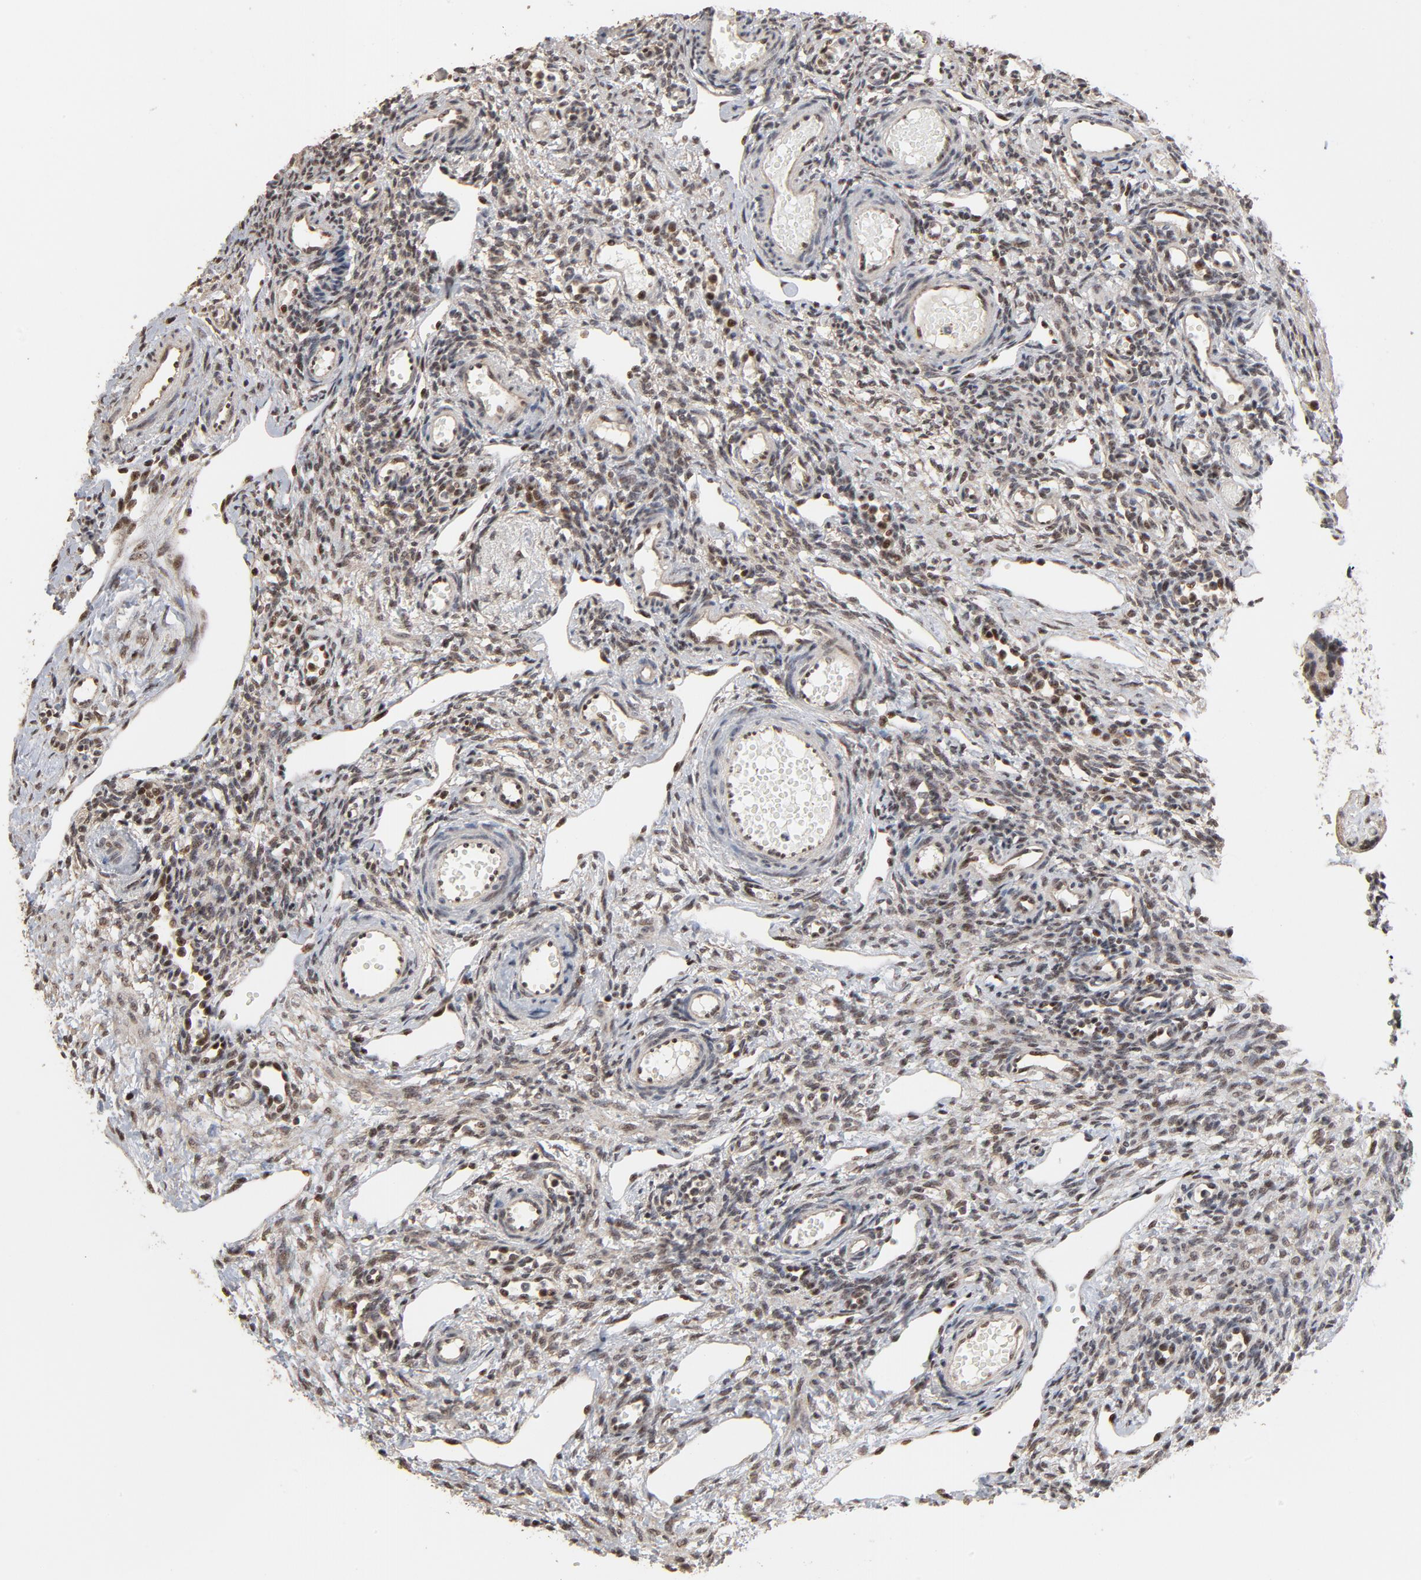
{"staining": {"intensity": "moderate", "quantity": ">75%", "location": "nuclear"}, "tissue": "ovary", "cell_type": "Follicle cells", "image_type": "normal", "snomed": [{"axis": "morphology", "description": "Normal tissue, NOS"}, {"axis": "topography", "description": "Ovary"}], "caption": "A high-resolution photomicrograph shows IHC staining of benign ovary, which shows moderate nuclear expression in about >75% of follicle cells.", "gene": "TP53RK", "patient": {"sex": "female", "age": 33}}